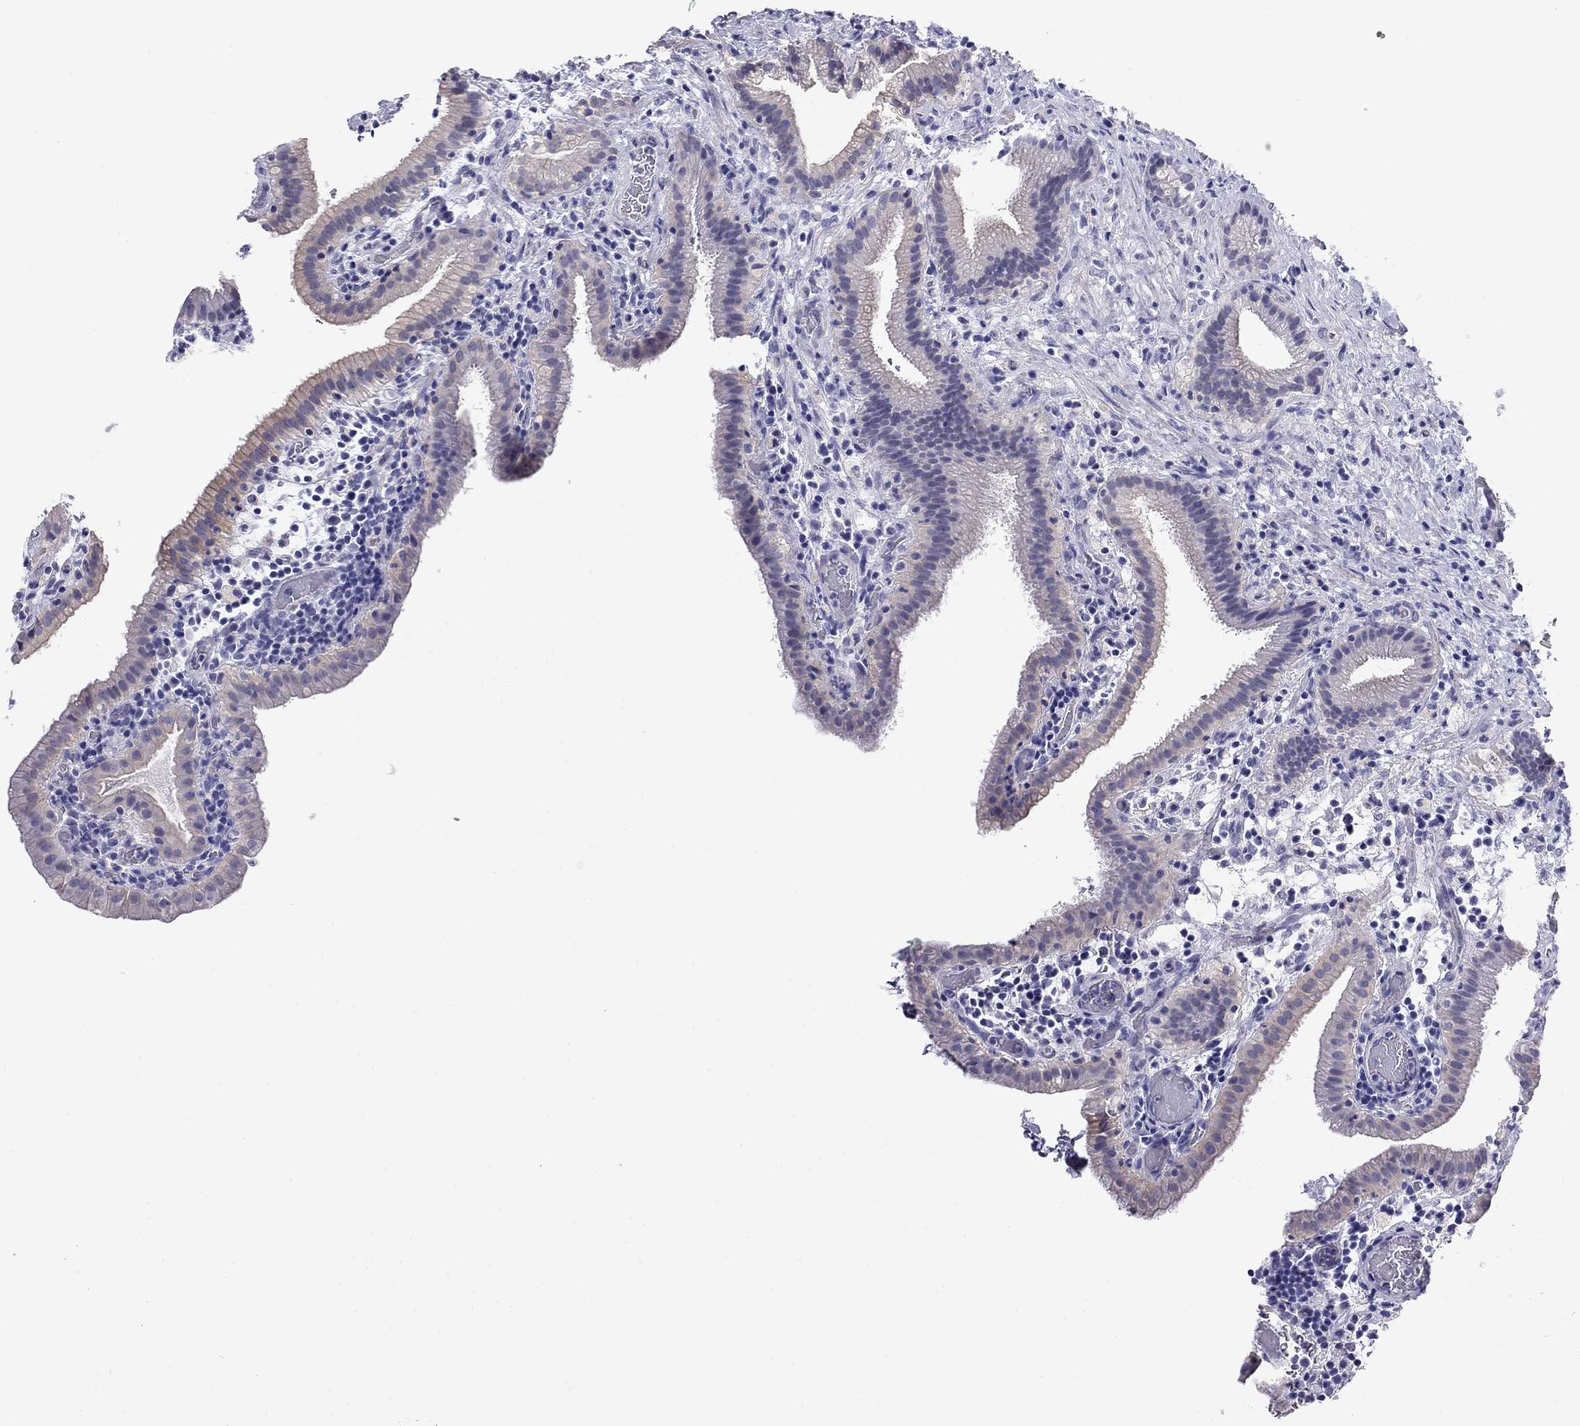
{"staining": {"intensity": "moderate", "quantity": "<25%", "location": "cytoplasmic/membranous"}, "tissue": "gallbladder", "cell_type": "Glandular cells", "image_type": "normal", "snomed": [{"axis": "morphology", "description": "Normal tissue, NOS"}, {"axis": "topography", "description": "Gallbladder"}], "caption": "High-power microscopy captured an immunohistochemistry (IHC) histopathology image of benign gallbladder, revealing moderate cytoplasmic/membranous expression in about <25% of glandular cells. (DAB IHC, brown staining for protein, blue staining for nuclei).", "gene": "MYMX", "patient": {"sex": "male", "age": 62}}